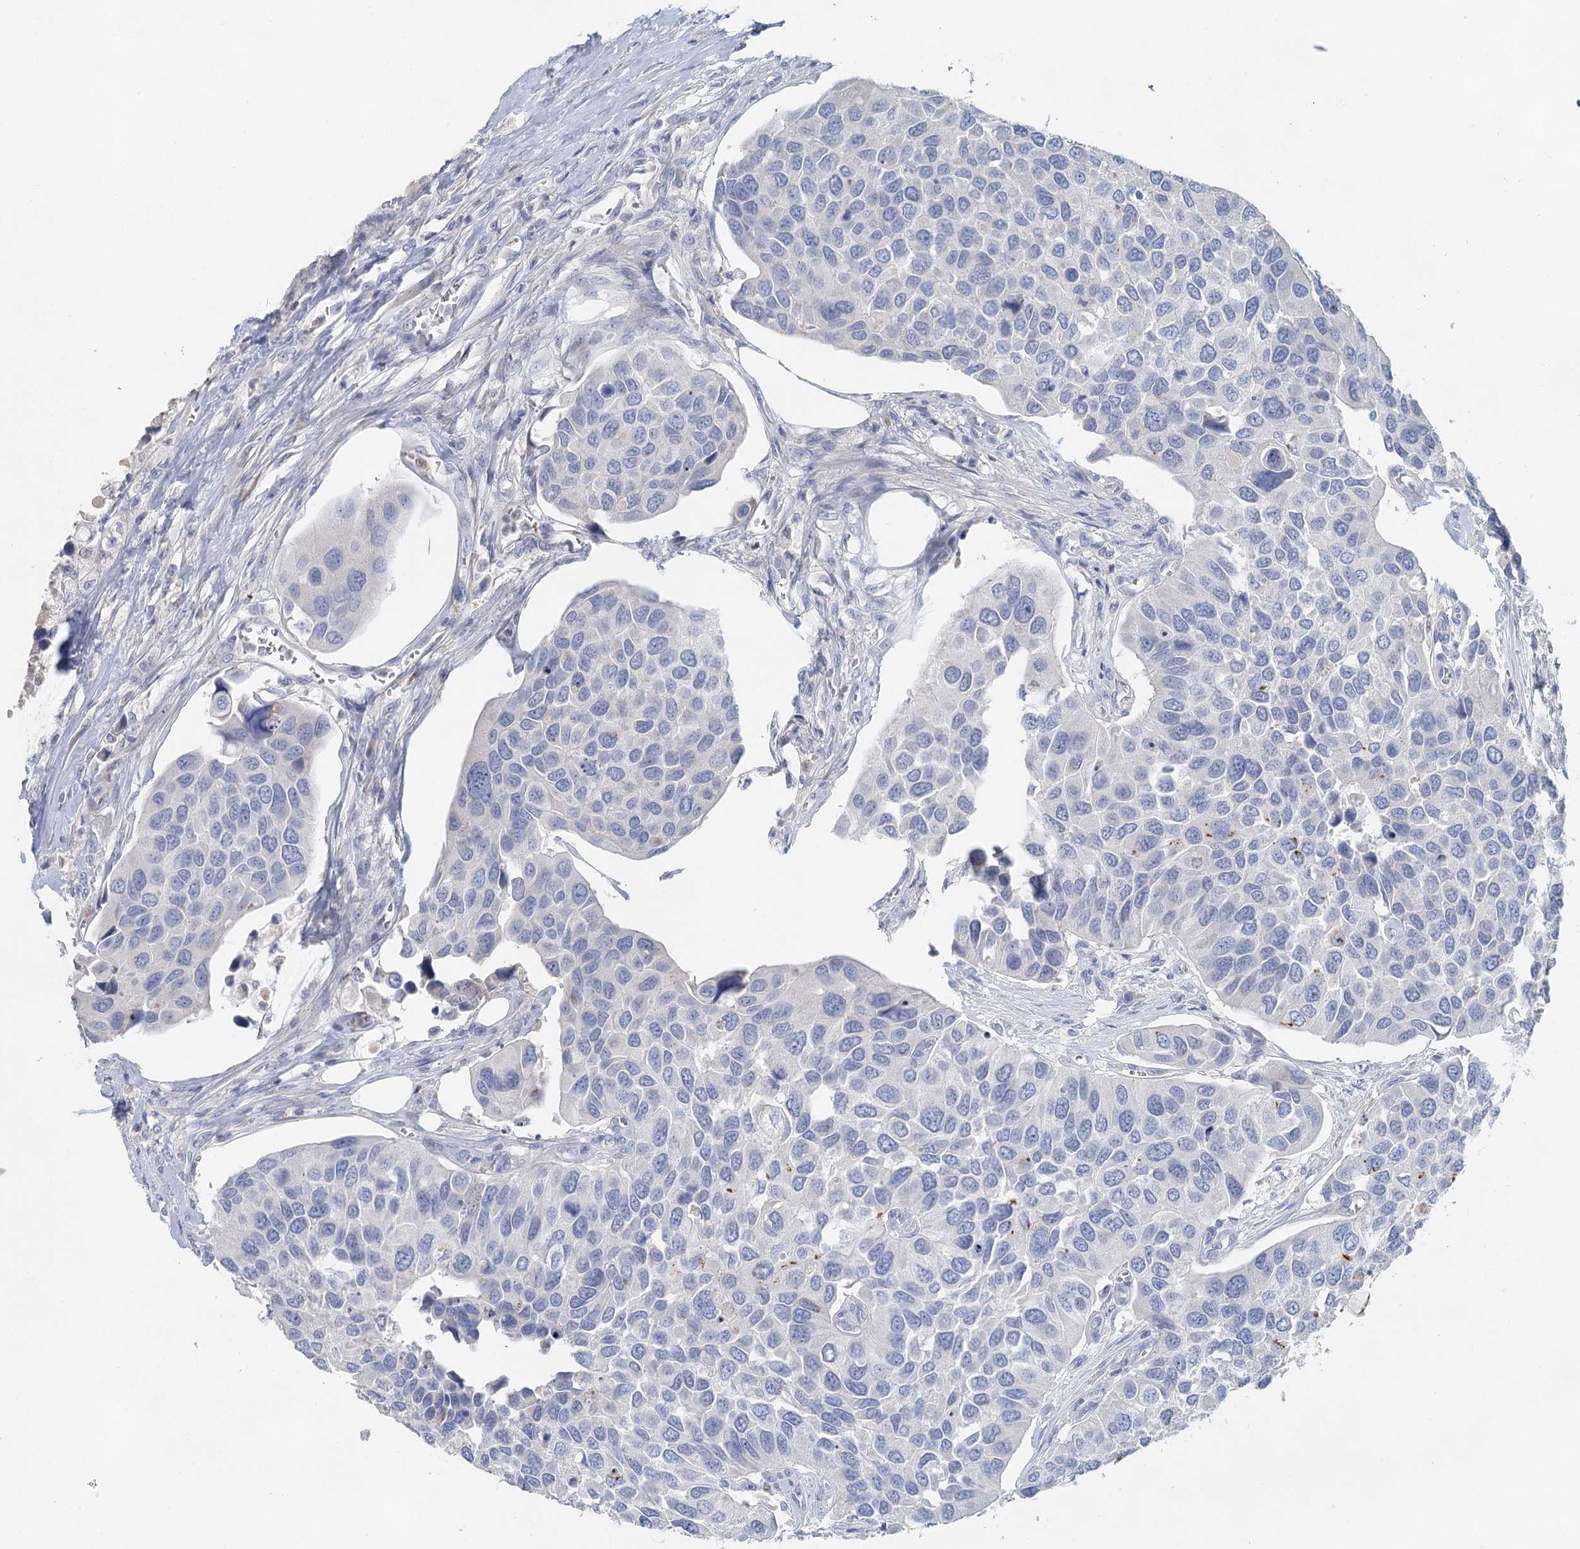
{"staining": {"intensity": "negative", "quantity": "none", "location": "none"}, "tissue": "urothelial cancer", "cell_type": "Tumor cells", "image_type": "cancer", "snomed": [{"axis": "morphology", "description": "Urothelial carcinoma, High grade"}, {"axis": "topography", "description": "Urinary bladder"}], "caption": "A high-resolution image shows immunohistochemistry (IHC) staining of urothelial cancer, which displays no significant expression in tumor cells. Brightfield microscopy of immunohistochemistry stained with DAB (brown) and hematoxylin (blue), captured at high magnification.", "gene": "MYL6B", "patient": {"sex": "male", "age": 74}}